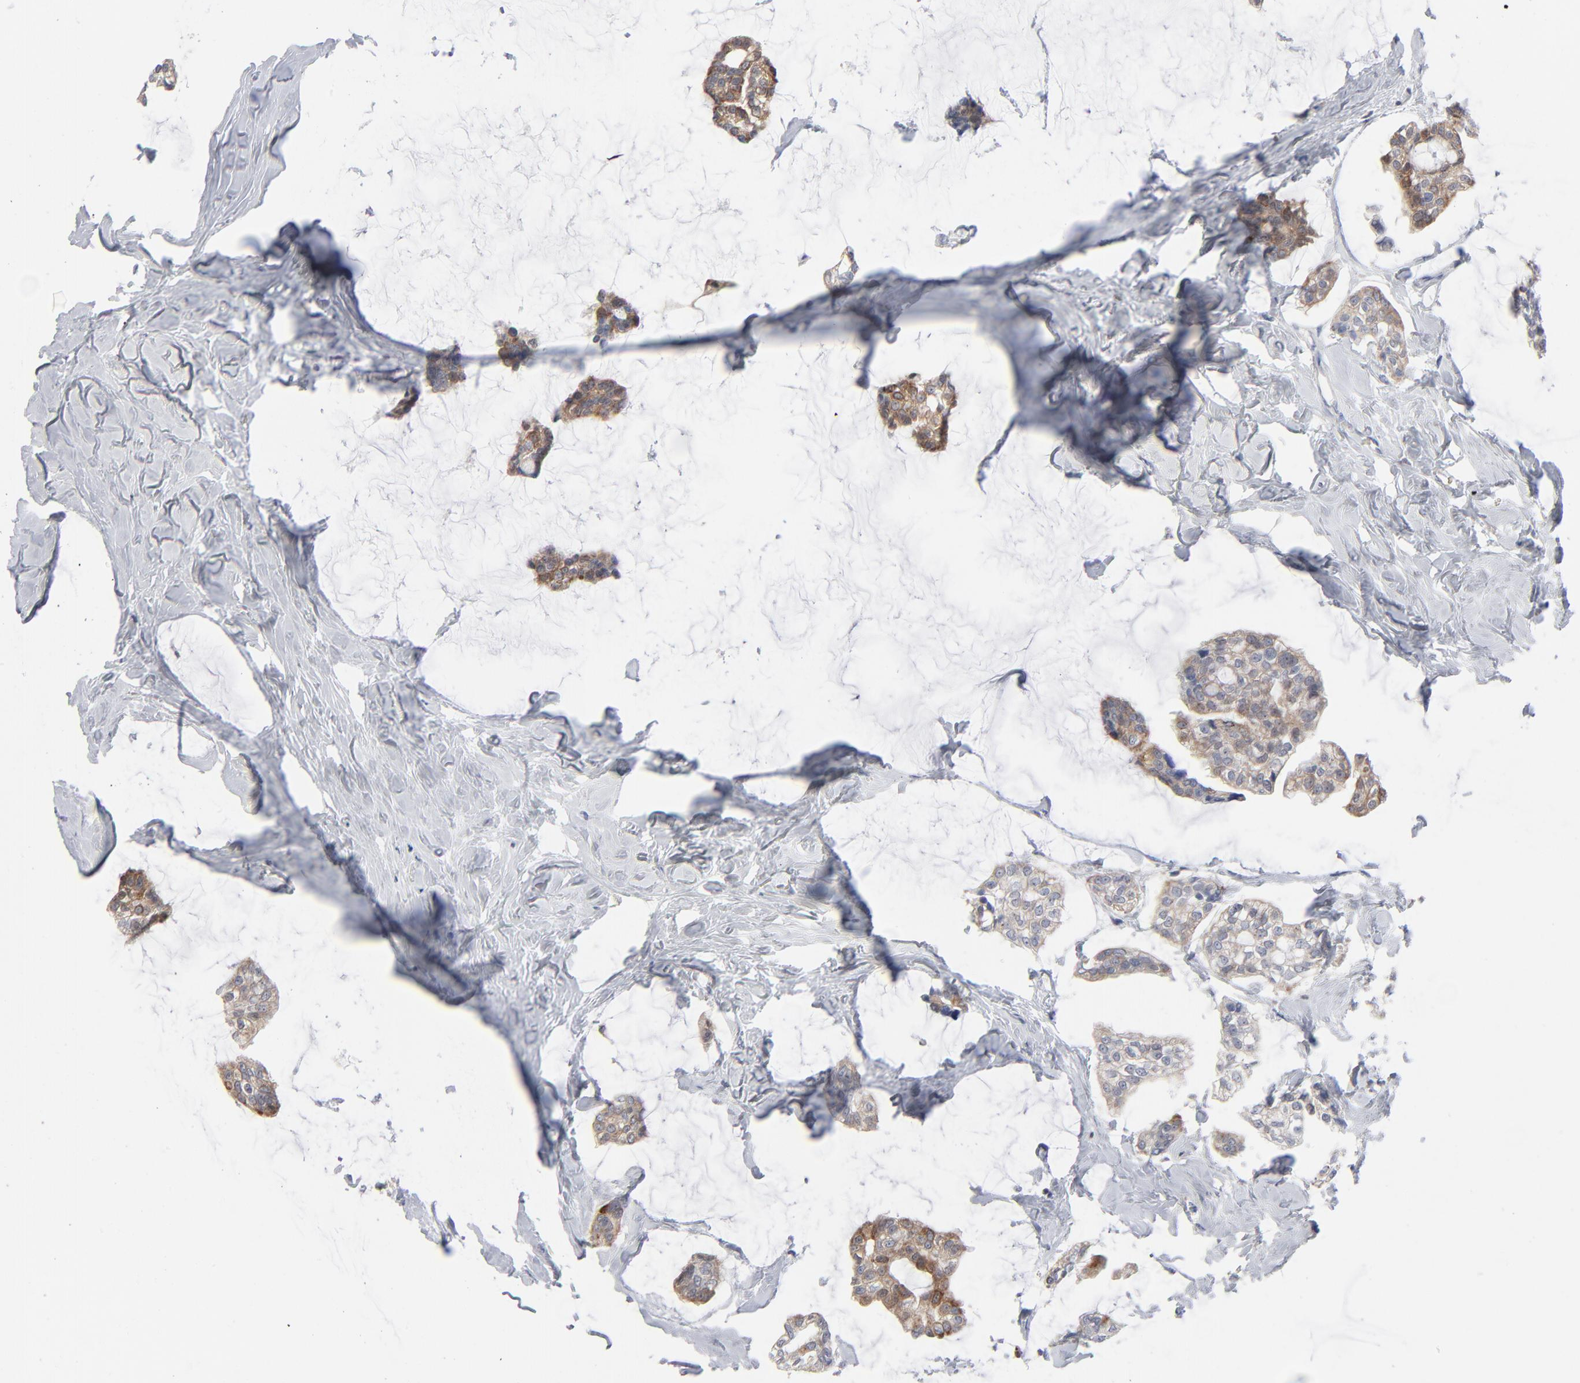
{"staining": {"intensity": "weak", "quantity": "25%-75%", "location": "cytoplasmic/membranous"}, "tissue": "breast cancer", "cell_type": "Tumor cells", "image_type": "cancer", "snomed": [{"axis": "morphology", "description": "Duct carcinoma"}, {"axis": "topography", "description": "Breast"}], "caption": "Immunohistochemical staining of human breast intraductal carcinoma exhibits weak cytoplasmic/membranous protein expression in approximately 25%-75% of tumor cells. (DAB IHC with brightfield microscopy, high magnification).", "gene": "BID", "patient": {"sex": "female", "age": 93}}